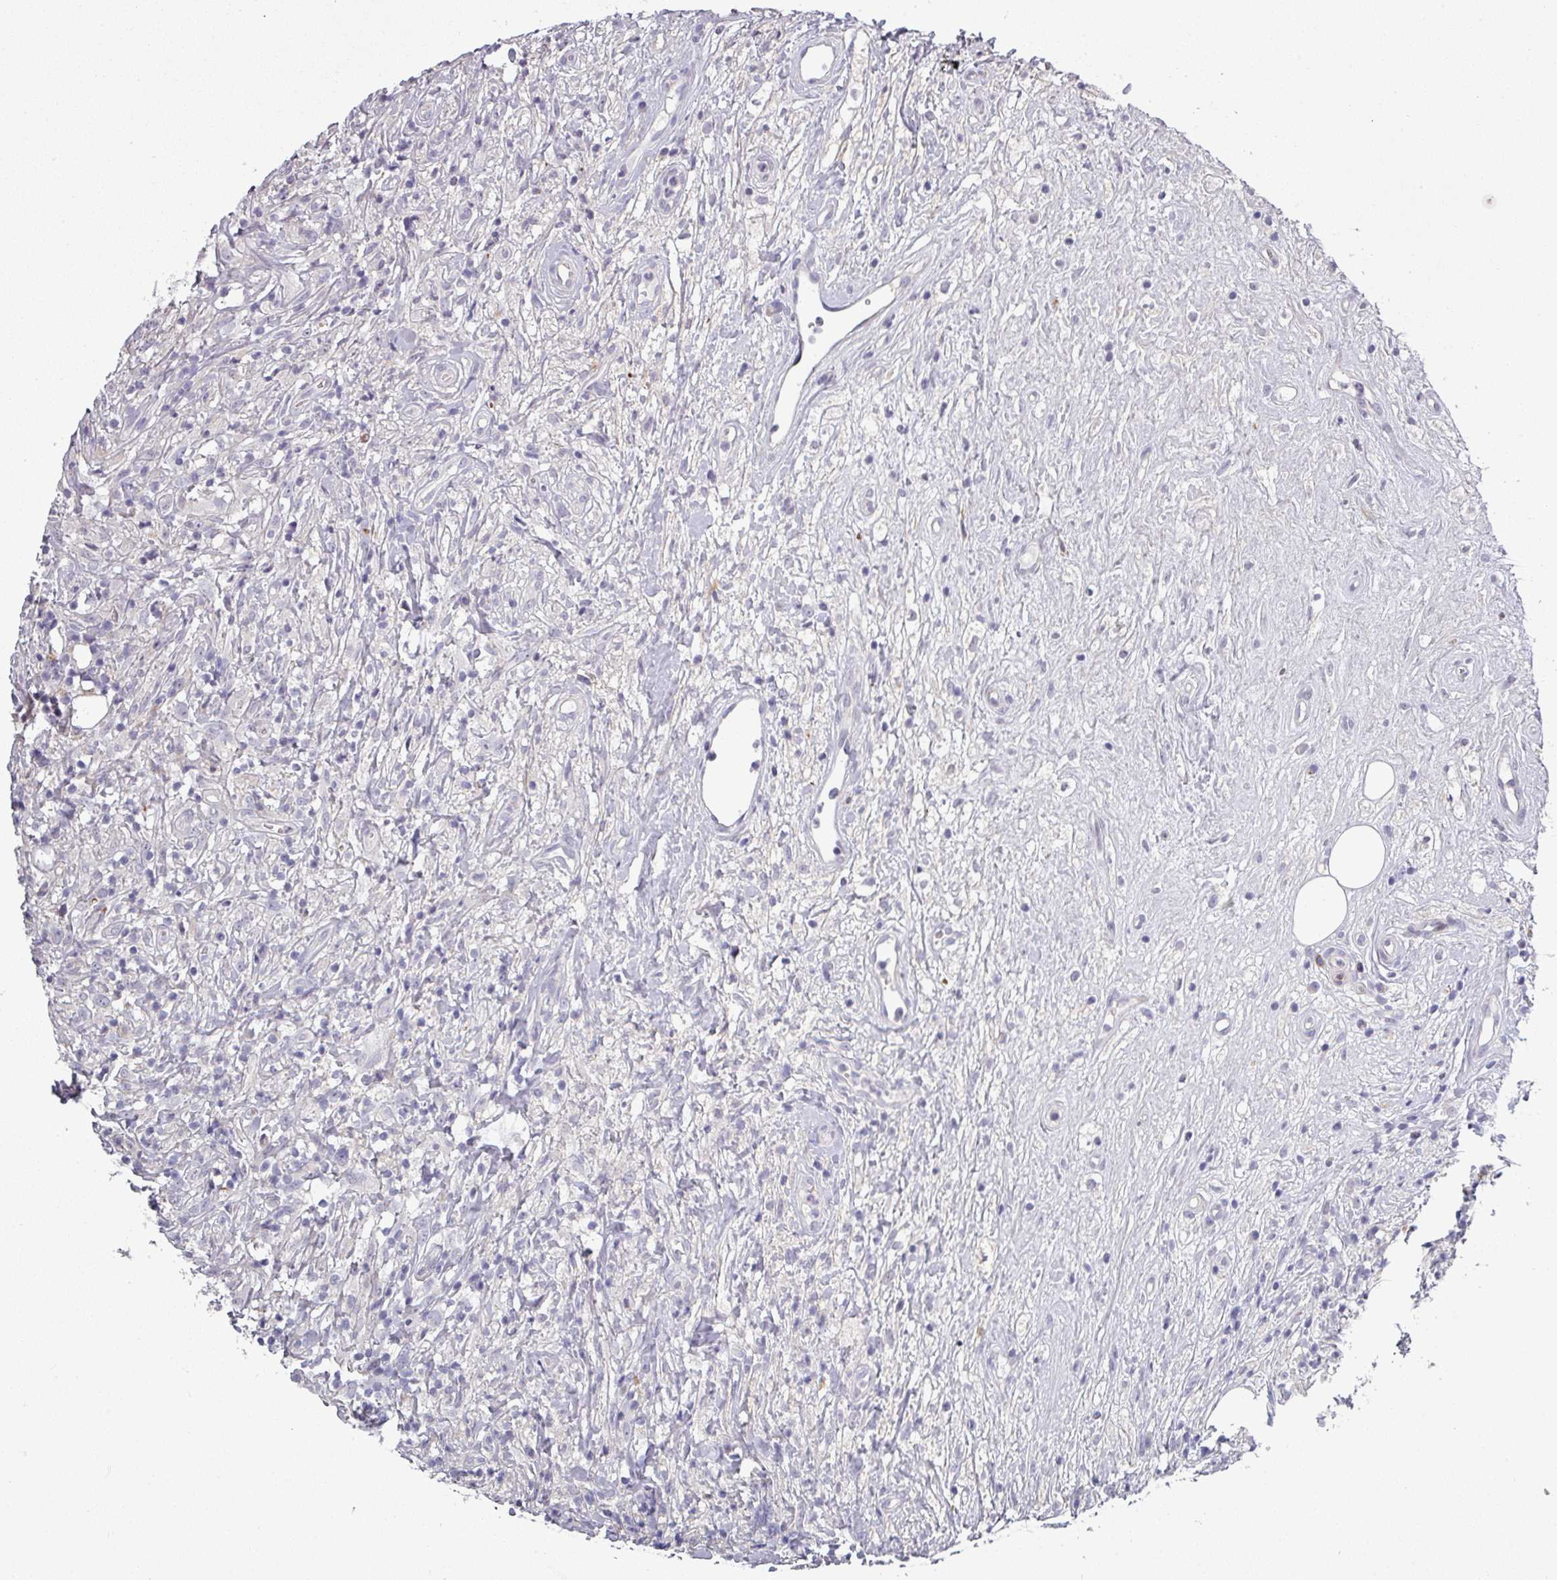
{"staining": {"intensity": "negative", "quantity": "none", "location": "none"}, "tissue": "lymphoma", "cell_type": "Tumor cells", "image_type": "cancer", "snomed": [{"axis": "morphology", "description": "Hodgkin's disease, NOS"}, {"axis": "topography", "description": "No Tissue"}], "caption": "An image of human Hodgkin's disease is negative for staining in tumor cells.", "gene": "C2orf16", "patient": {"sex": "female", "age": 21}}